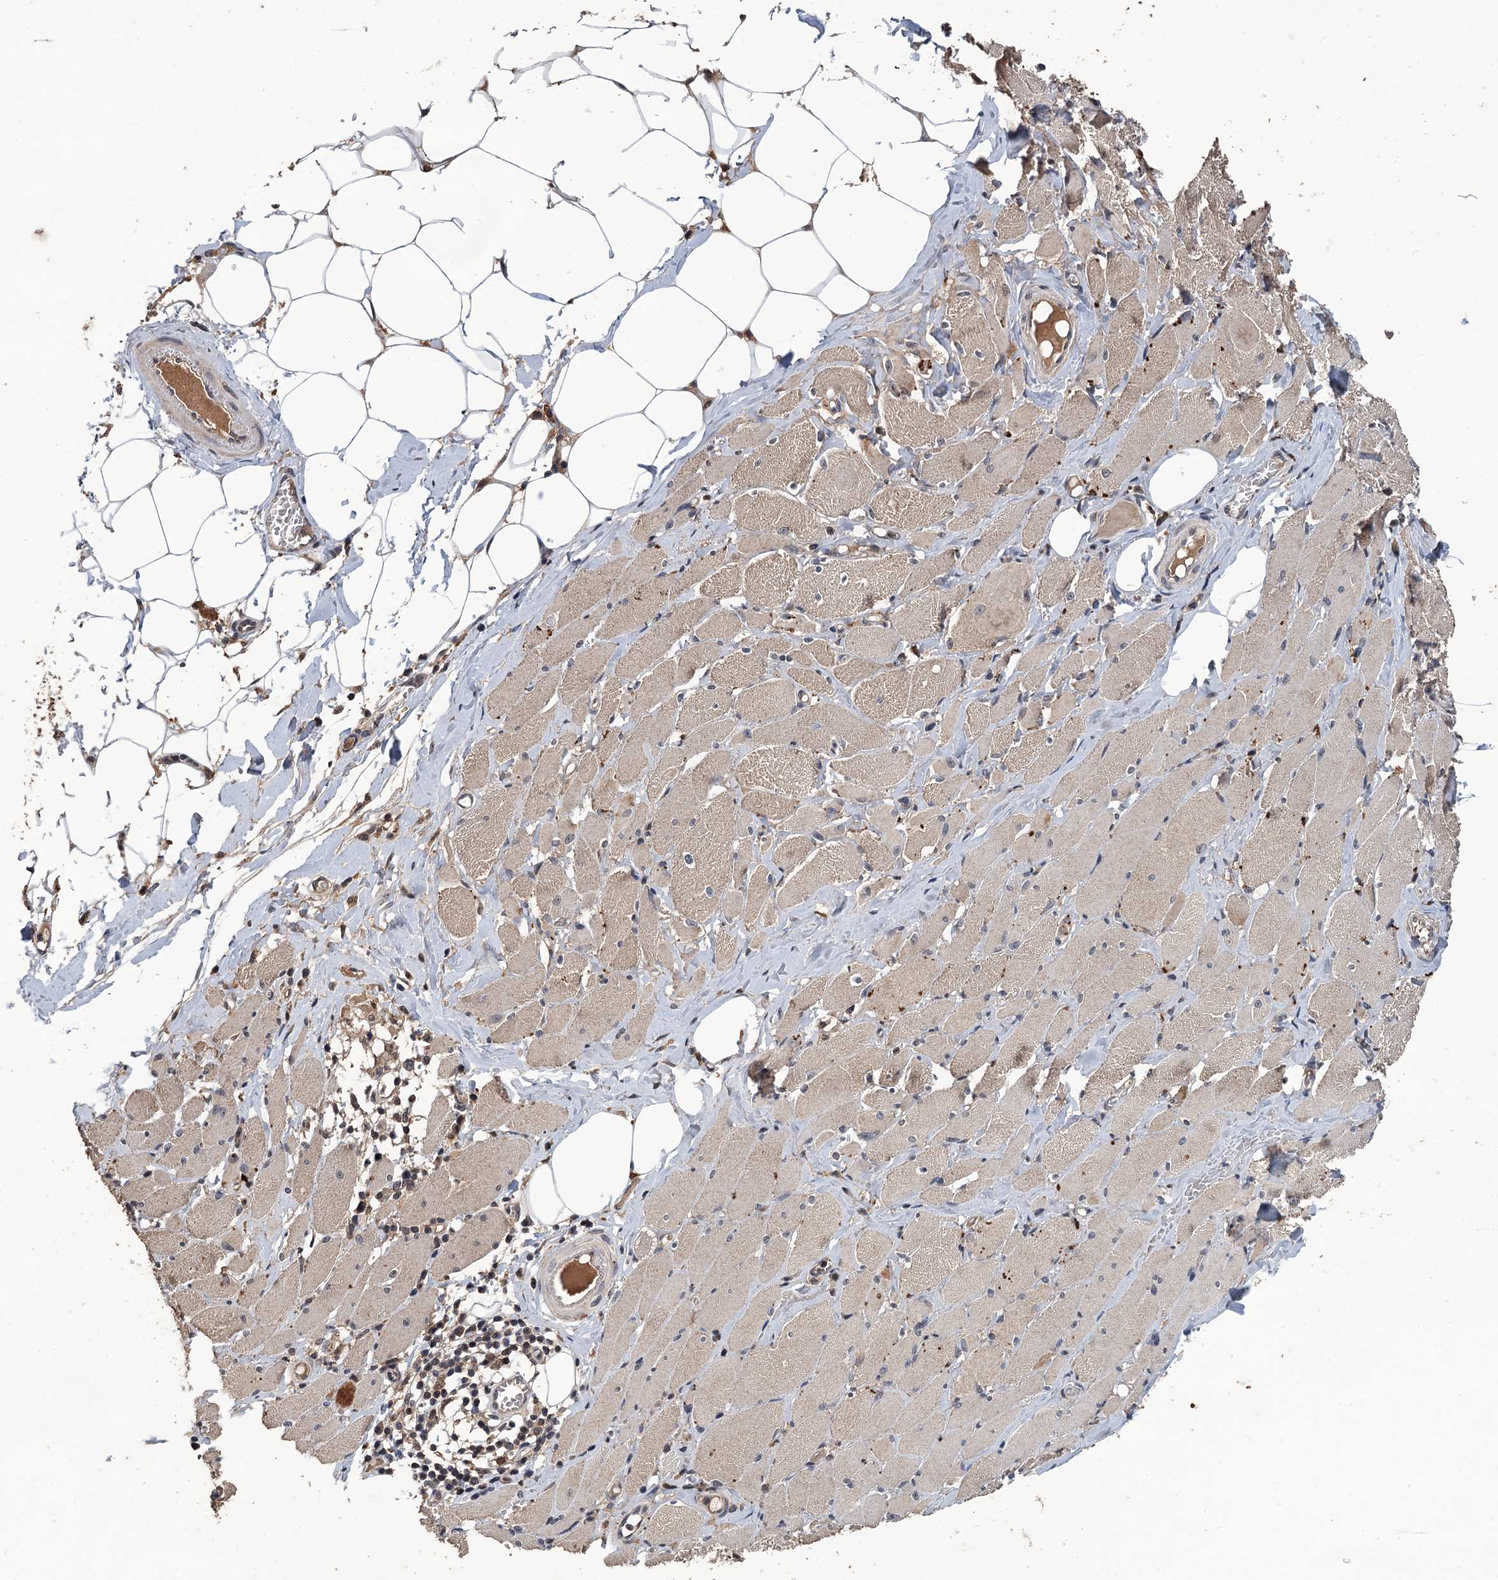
{"staining": {"intensity": "weak", "quantity": ">75%", "location": "cytoplasmic/membranous"}, "tissue": "skeletal muscle", "cell_type": "Myocytes", "image_type": "normal", "snomed": [{"axis": "morphology", "description": "Normal tissue, NOS"}, {"axis": "morphology", "description": "Basal cell carcinoma"}, {"axis": "topography", "description": "Skeletal muscle"}], "caption": "Immunohistochemical staining of benign human skeletal muscle displays >75% levels of weak cytoplasmic/membranous protein staining in about >75% of myocytes.", "gene": "ZNF438", "patient": {"sex": "female", "age": 64}}